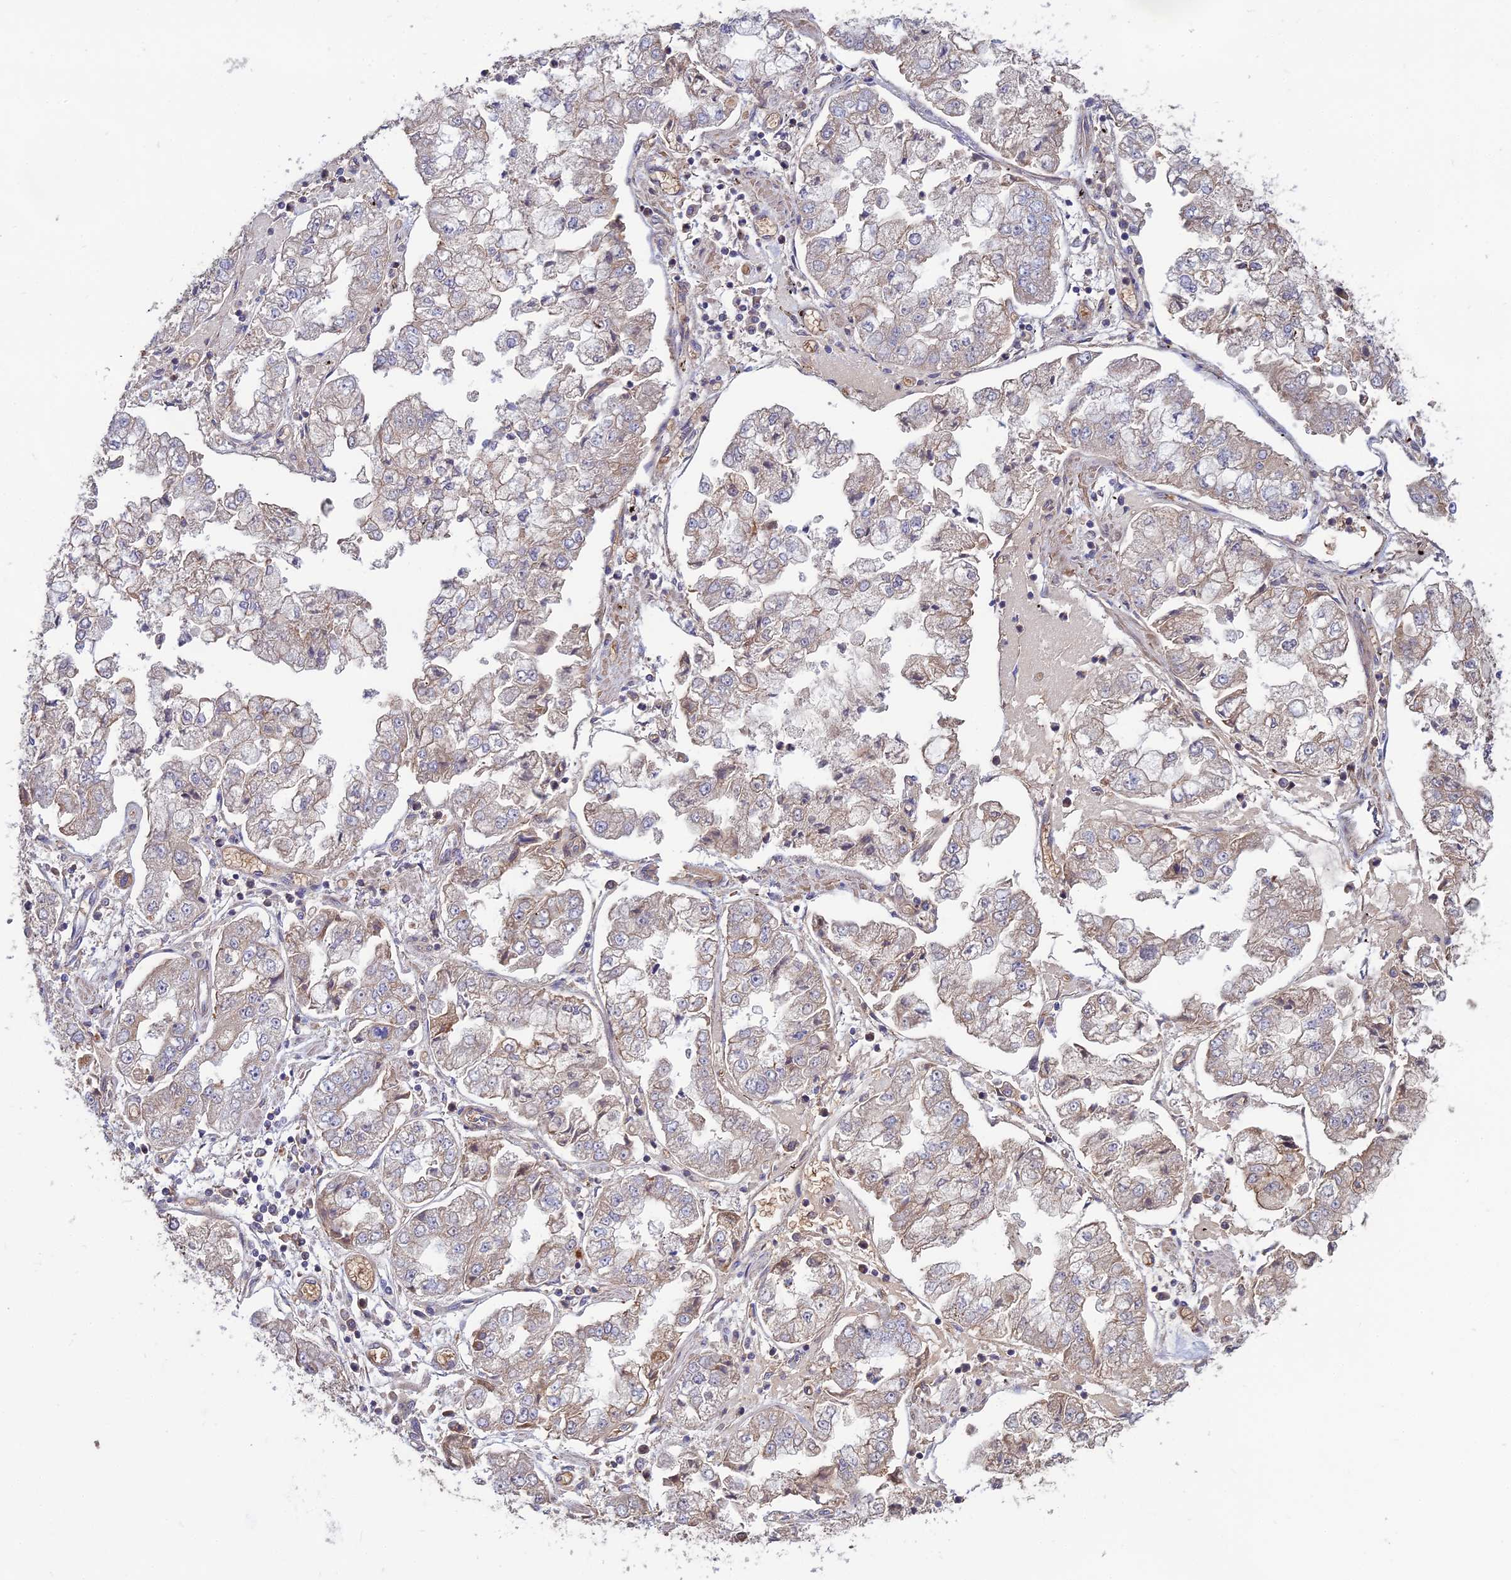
{"staining": {"intensity": "weak", "quantity": "<25%", "location": "cytoplasmic/membranous"}, "tissue": "stomach cancer", "cell_type": "Tumor cells", "image_type": "cancer", "snomed": [{"axis": "morphology", "description": "Adenocarcinoma, NOS"}, {"axis": "topography", "description": "Stomach"}], "caption": "Immunohistochemical staining of human stomach cancer (adenocarcinoma) demonstrates no significant staining in tumor cells. Nuclei are stained in blue.", "gene": "GALR2", "patient": {"sex": "male", "age": 76}}